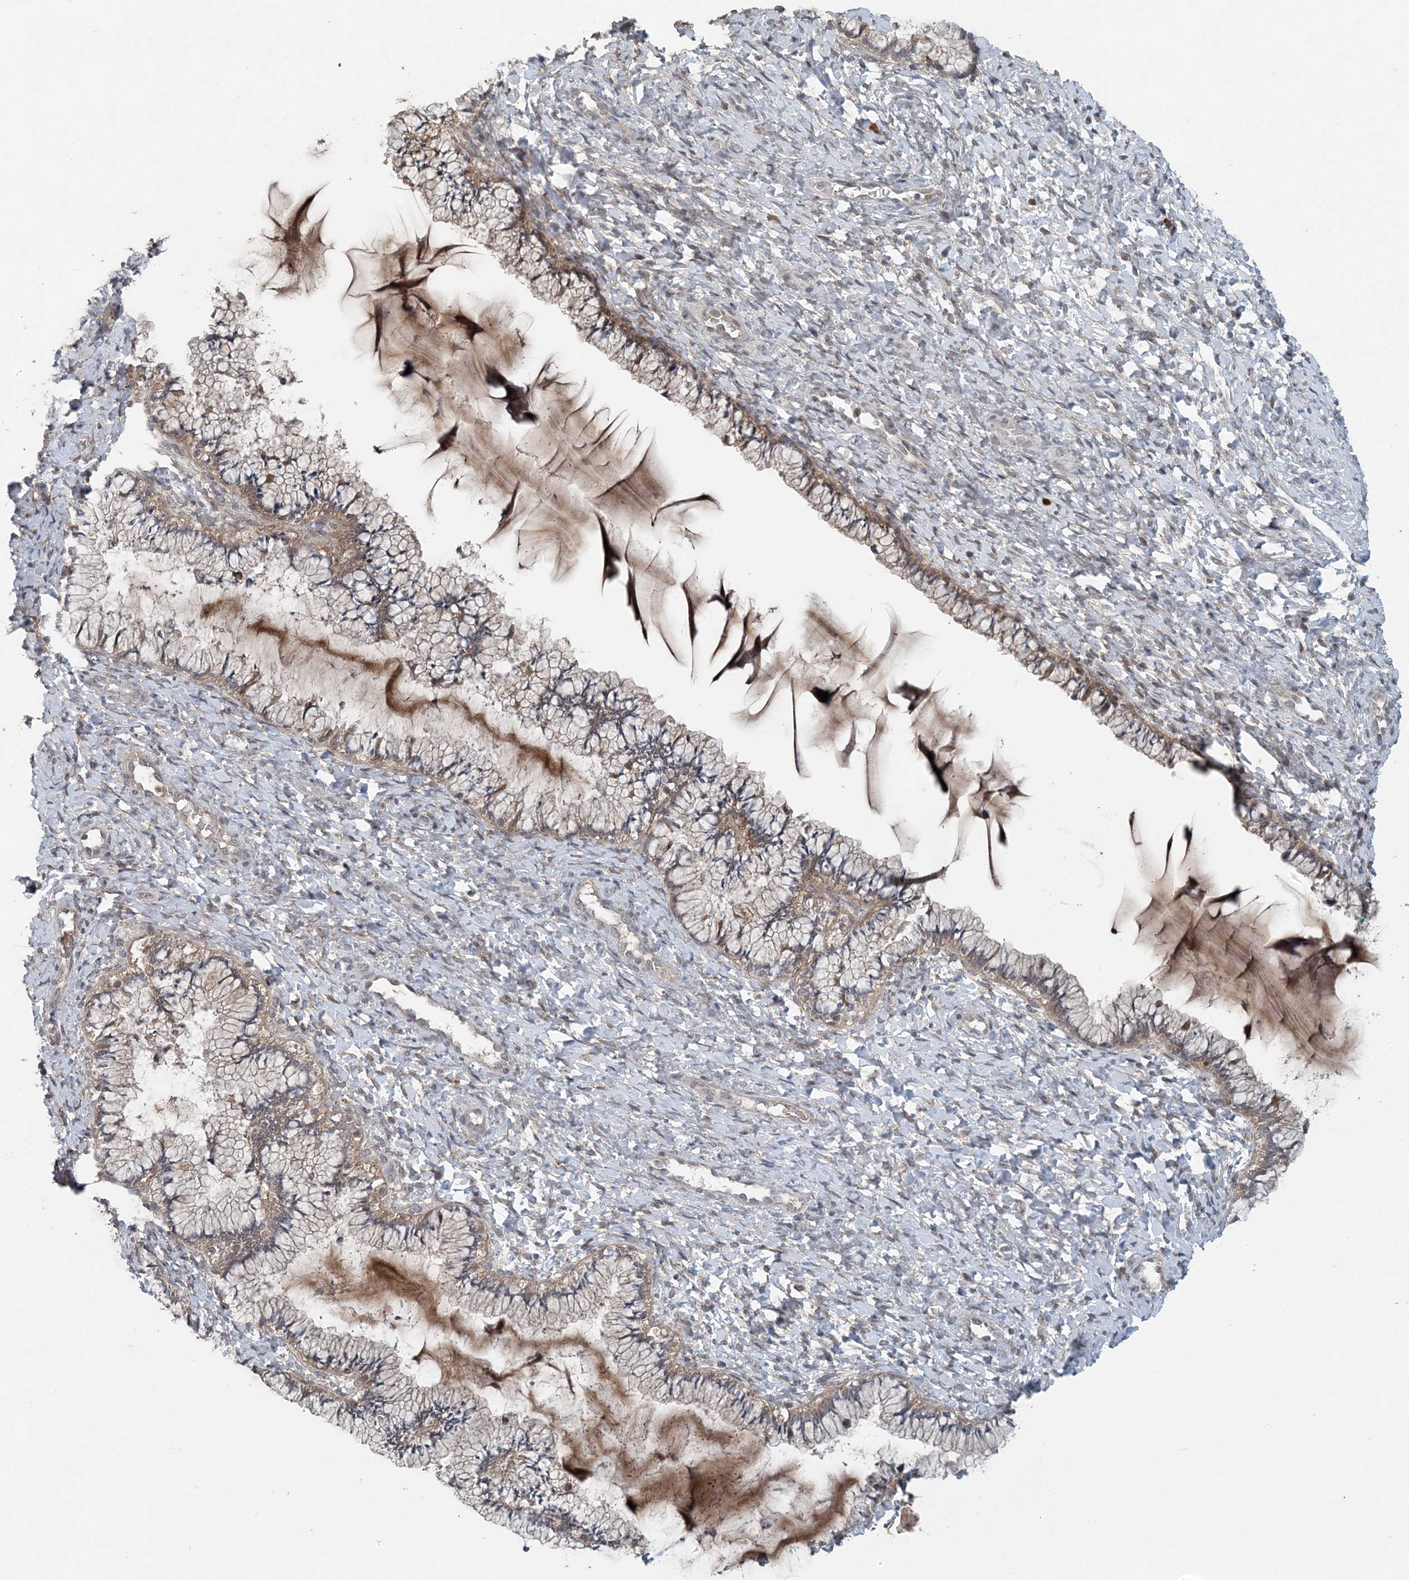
{"staining": {"intensity": "weak", "quantity": ">75%", "location": "cytoplasmic/membranous"}, "tissue": "cervix", "cell_type": "Glandular cells", "image_type": "normal", "snomed": [{"axis": "morphology", "description": "Normal tissue, NOS"}, {"axis": "morphology", "description": "Adenocarcinoma, NOS"}, {"axis": "topography", "description": "Cervix"}], "caption": "This histopathology image displays IHC staining of unremarkable human cervix, with low weak cytoplasmic/membranous positivity in about >75% of glandular cells.", "gene": "MYO9B", "patient": {"sex": "female", "age": 29}}